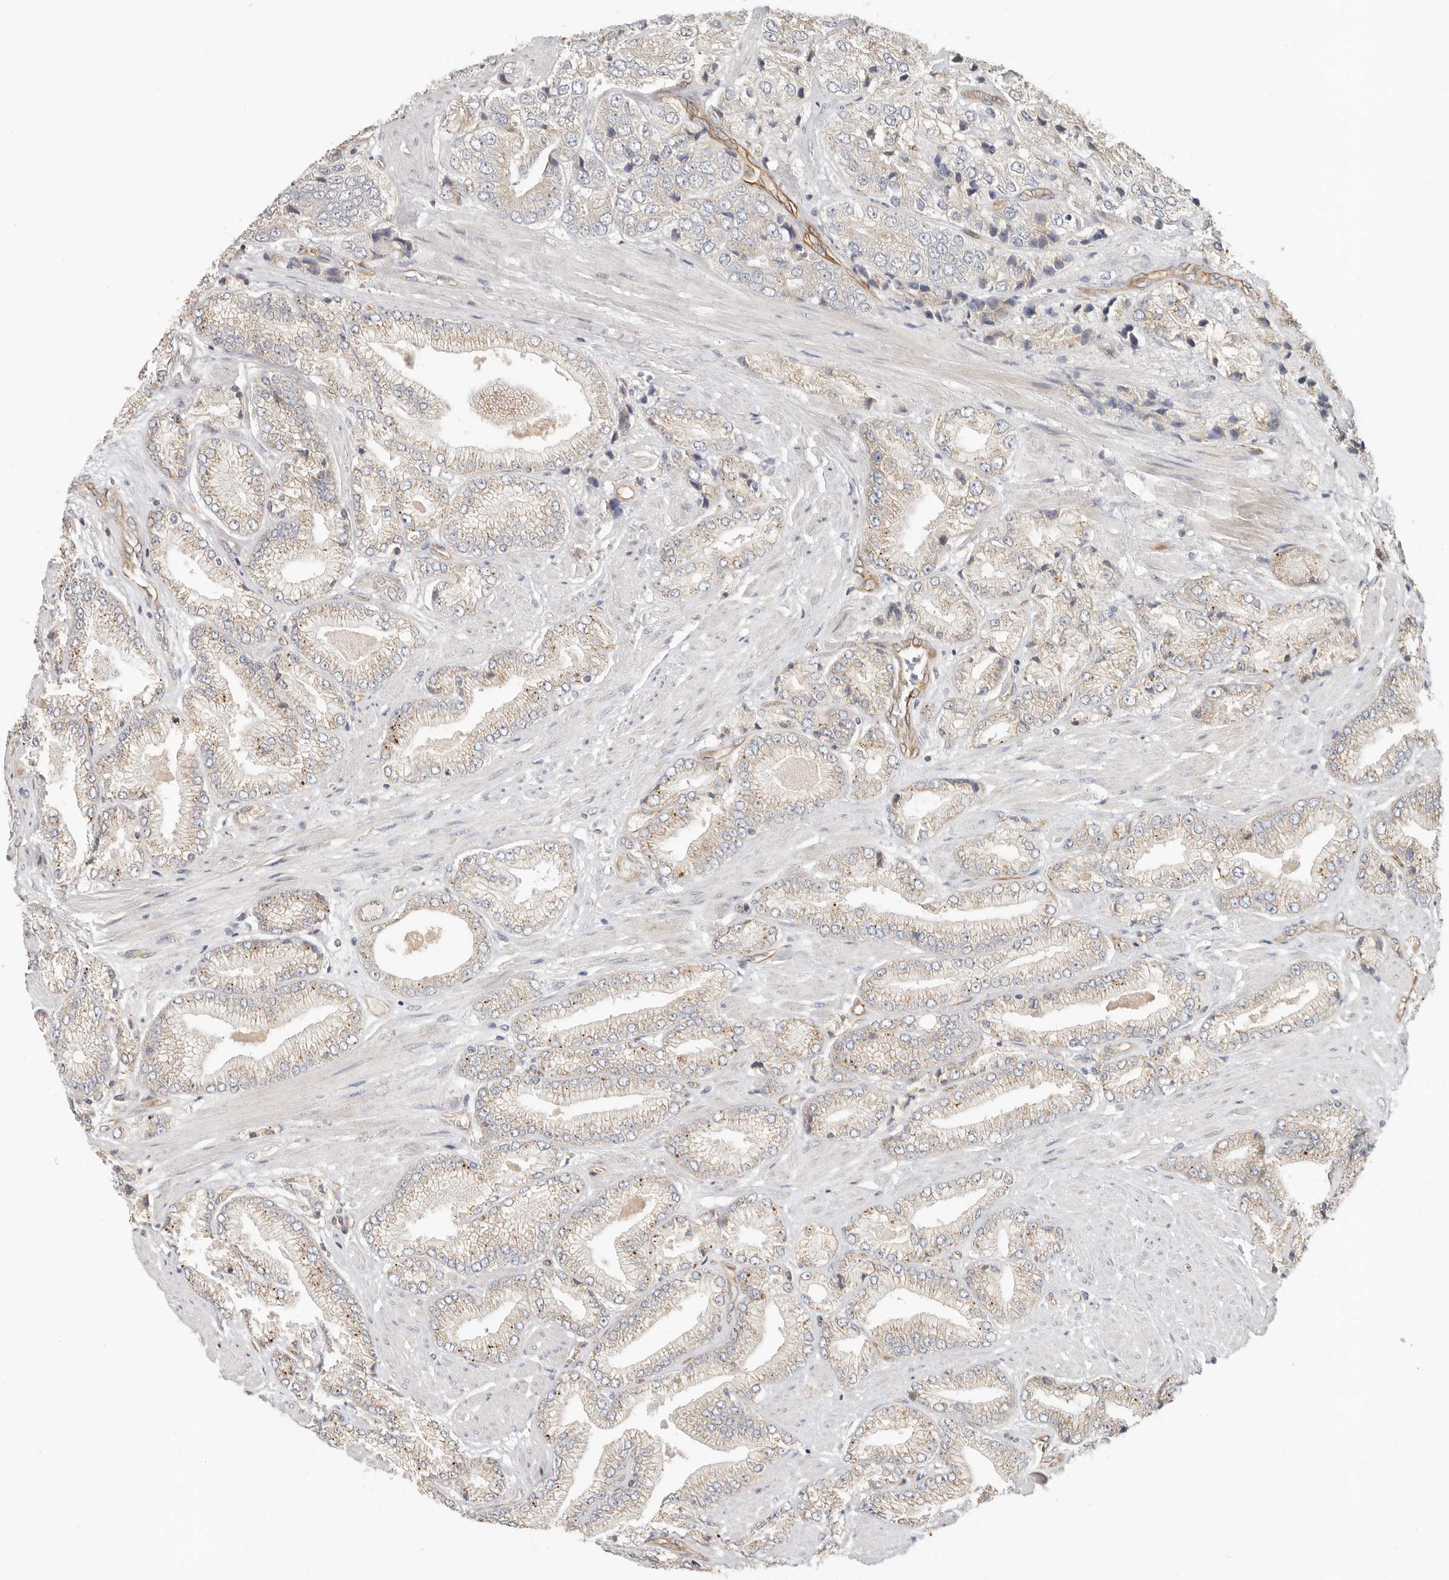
{"staining": {"intensity": "weak", "quantity": "<25%", "location": "cytoplasmic/membranous"}, "tissue": "prostate cancer", "cell_type": "Tumor cells", "image_type": "cancer", "snomed": [{"axis": "morphology", "description": "Adenocarcinoma, High grade"}, {"axis": "topography", "description": "Prostate"}], "caption": "This histopathology image is of prostate cancer stained with immunohistochemistry to label a protein in brown with the nuclei are counter-stained blue. There is no staining in tumor cells. The staining was performed using DAB (3,3'-diaminobenzidine) to visualize the protein expression in brown, while the nuclei were stained in blue with hematoxylin (Magnification: 20x).", "gene": "SPRING1", "patient": {"sex": "male", "age": 50}}